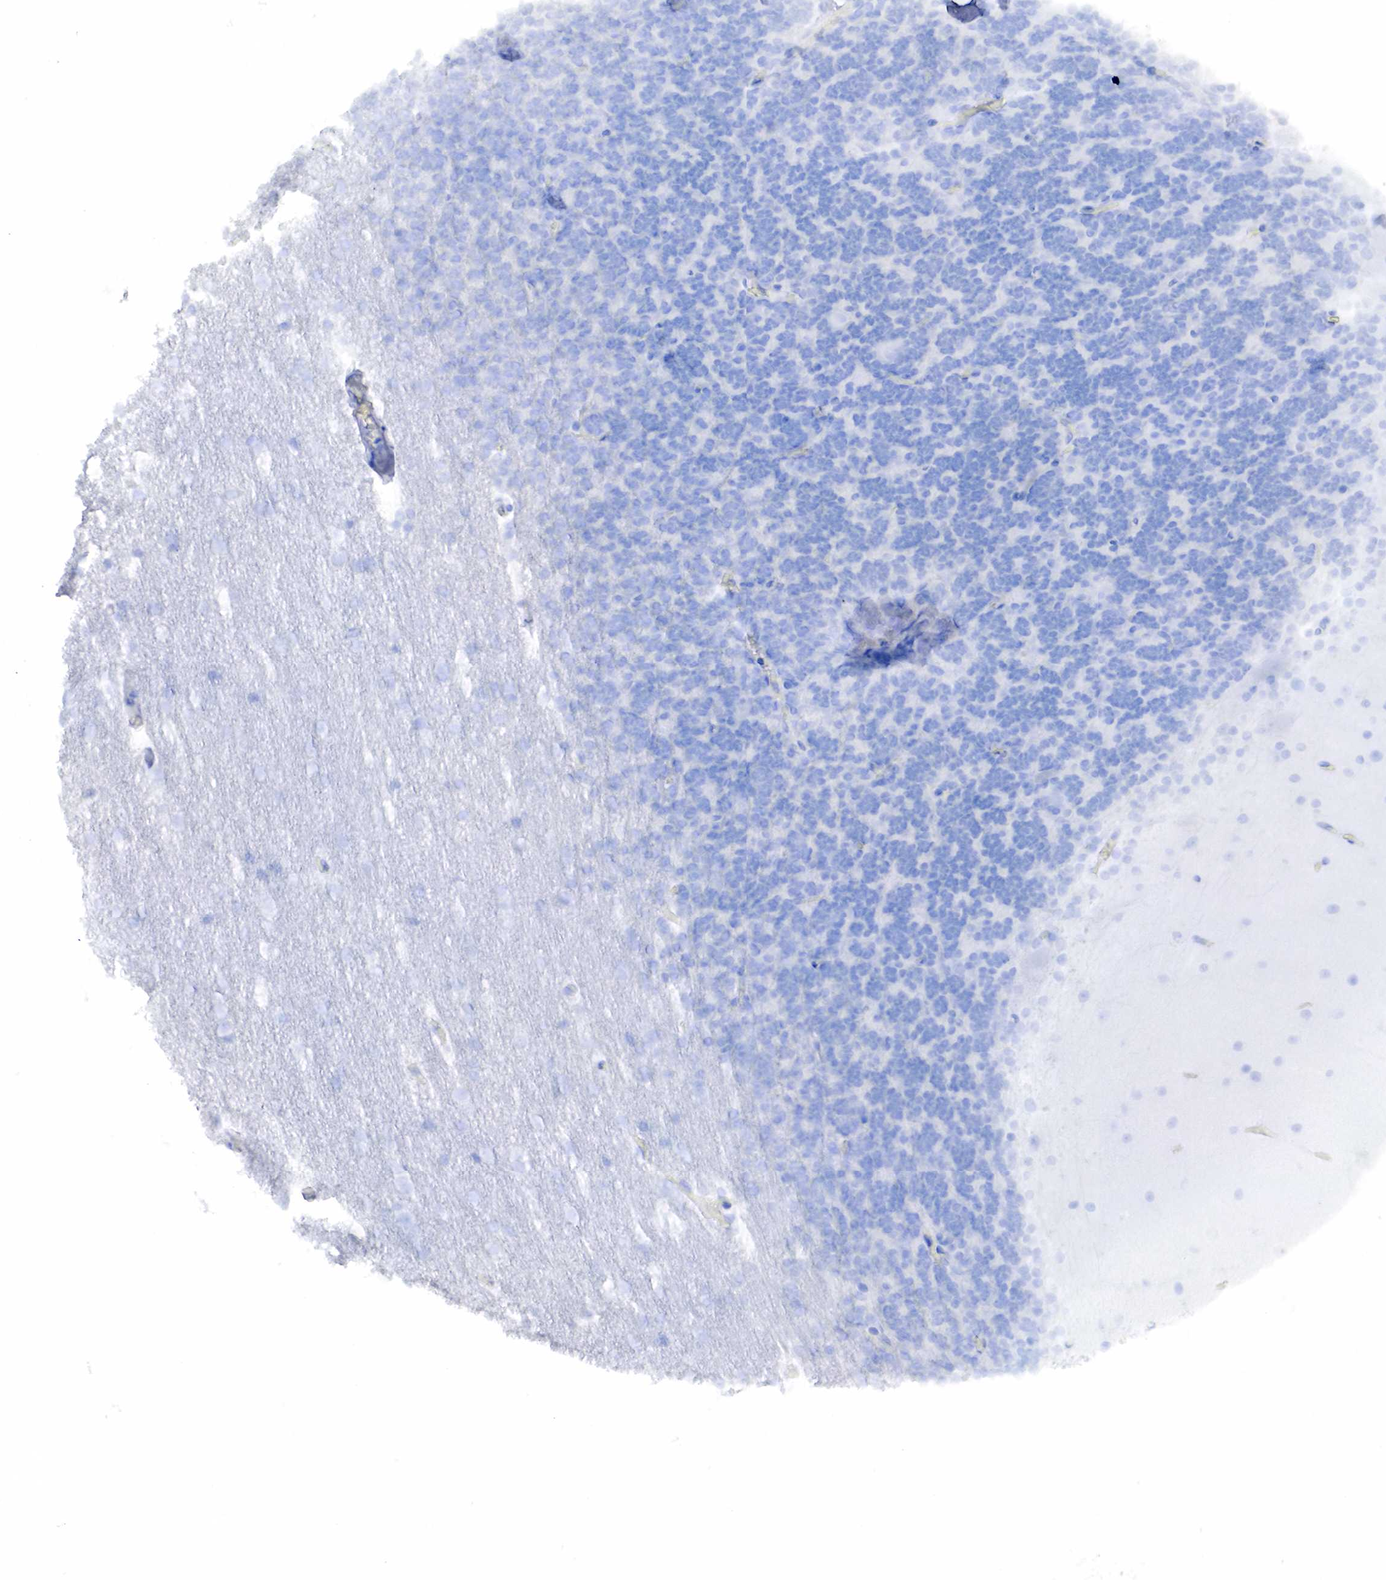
{"staining": {"intensity": "negative", "quantity": "none", "location": "none"}, "tissue": "cerebellum", "cell_type": "Cells in granular layer", "image_type": "normal", "snomed": [{"axis": "morphology", "description": "Normal tissue, NOS"}, {"axis": "topography", "description": "Cerebellum"}], "caption": "Immunohistochemistry image of unremarkable cerebellum stained for a protein (brown), which displays no staining in cells in granular layer.", "gene": "KRT19", "patient": {"sex": "female", "age": 19}}